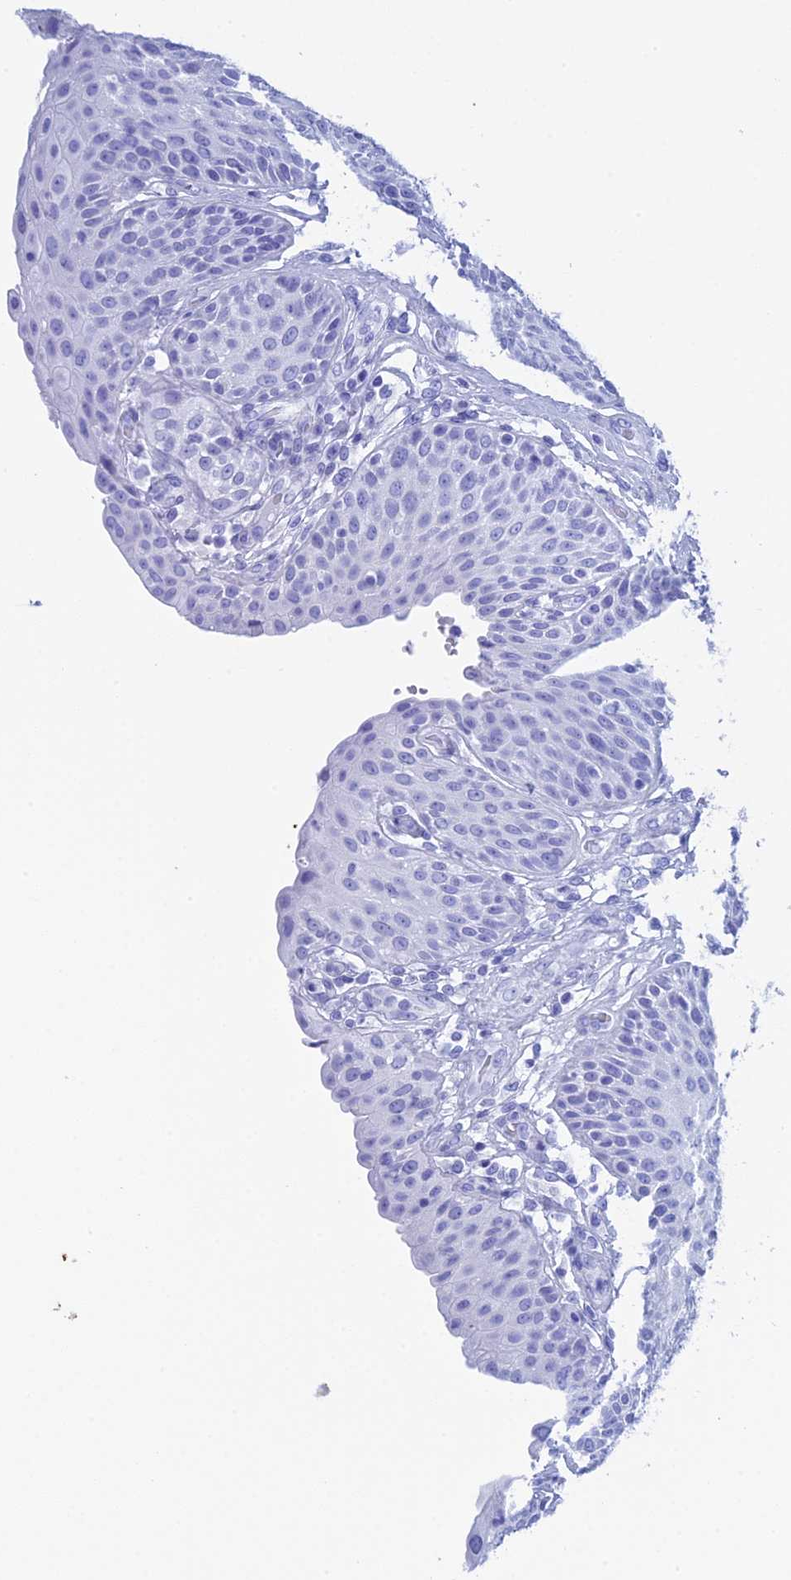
{"staining": {"intensity": "negative", "quantity": "none", "location": "none"}, "tissue": "urinary bladder", "cell_type": "Urothelial cells", "image_type": "normal", "snomed": [{"axis": "morphology", "description": "Normal tissue, NOS"}, {"axis": "topography", "description": "Urinary bladder"}], "caption": "IHC micrograph of benign urinary bladder: human urinary bladder stained with DAB reveals no significant protein staining in urothelial cells. (DAB immunohistochemistry, high magnification).", "gene": "TEX101", "patient": {"sex": "female", "age": 62}}